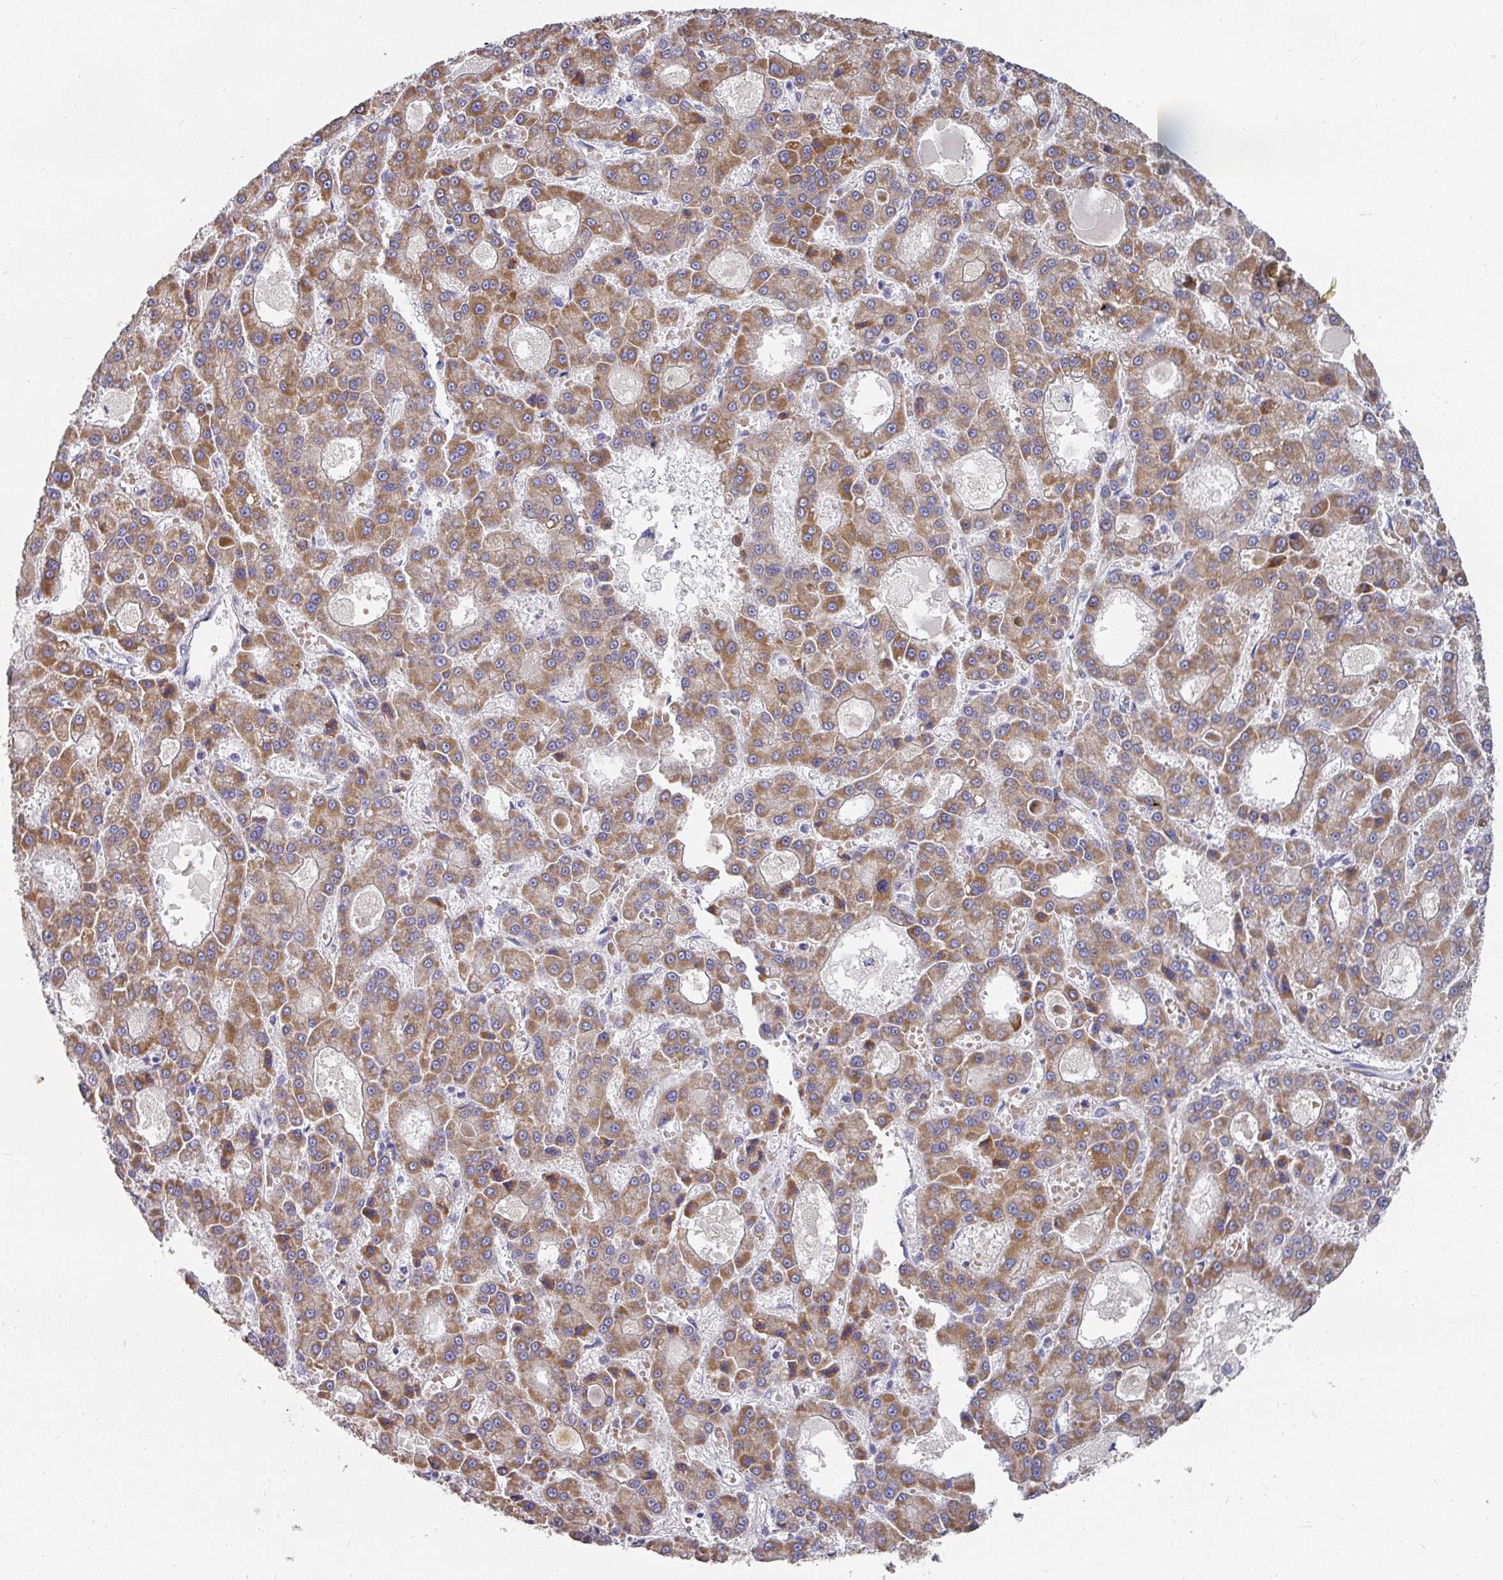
{"staining": {"intensity": "moderate", "quantity": ">75%", "location": "cytoplasmic/membranous"}, "tissue": "liver cancer", "cell_type": "Tumor cells", "image_type": "cancer", "snomed": [{"axis": "morphology", "description": "Carcinoma, Hepatocellular, NOS"}, {"axis": "topography", "description": "Liver"}], "caption": "Moderate cytoplasmic/membranous positivity for a protein is appreciated in about >75% of tumor cells of hepatocellular carcinoma (liver) using immunohistochemistry (IHC).", "gene": "PYROXD2", "patient": {"sex": "male", "age": 70}}